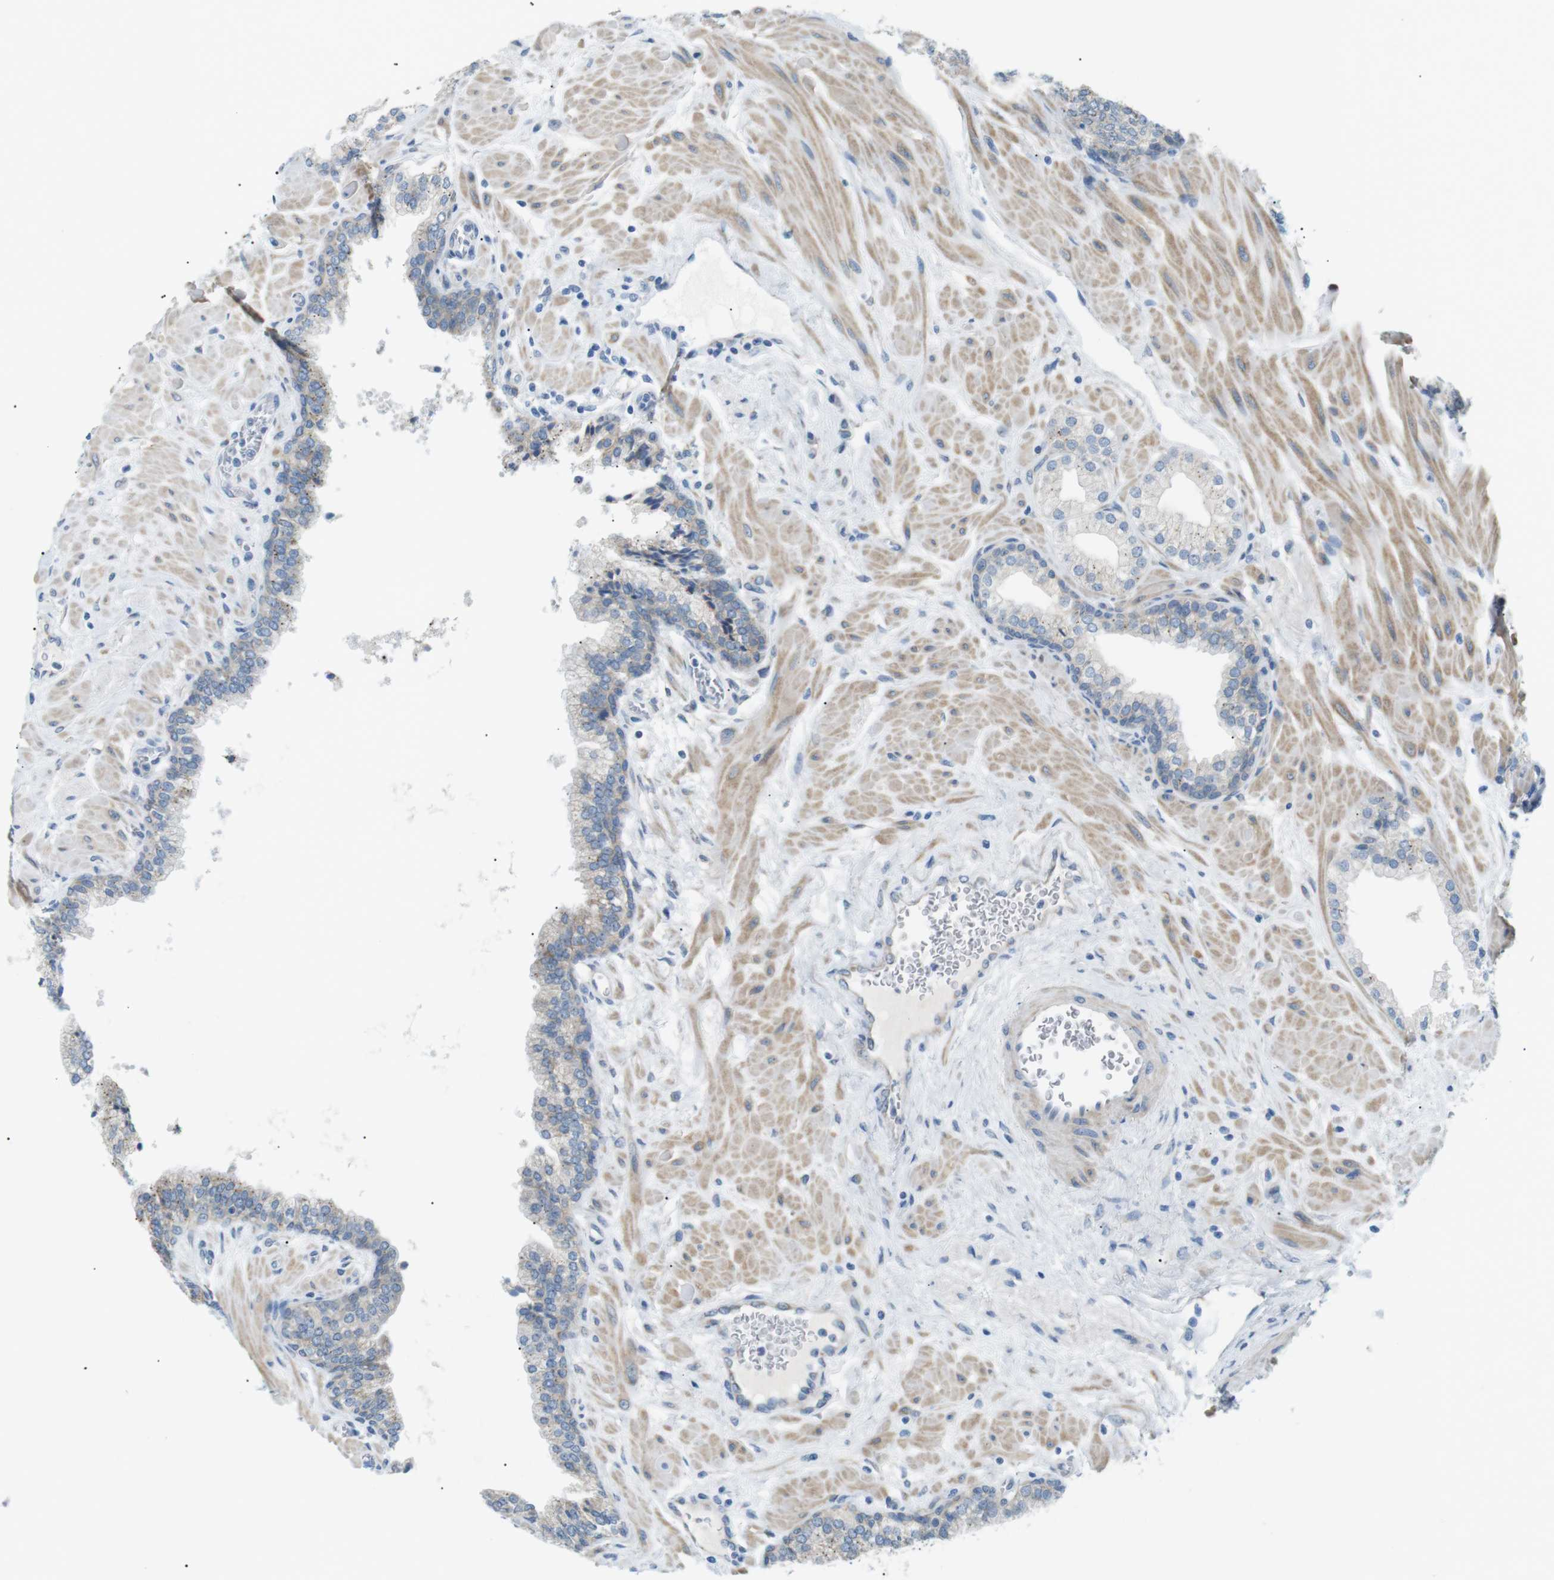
{"staining": {"intensity": "weak", "quantity": "25%-75%", "location": "cytoplasmic/membranous"}, "tissue": "prostate", "cell_type": "Glandular cells", "image_type": "normal", "snomed": [{"axis": "morphology", "description": "Normal tissue, NOS"}, {"axis": "morphology", "description": "Urothelial carcinoma, Low grade"}, {"axis": "topography", "description": "Urinary bladder"}, {"axis": "topography", "description": "Prostate"}], "caption": "This histopathology image shows benign prostate stained with immunohistochemistry to label a protein in brown. The cytoplasmic/membranous of glandular cells show weak positivity for the protein. Nuclei are counter-stained blue.", "gene": "MTARC2", "patient": {"sex": "male", "age": 60}}